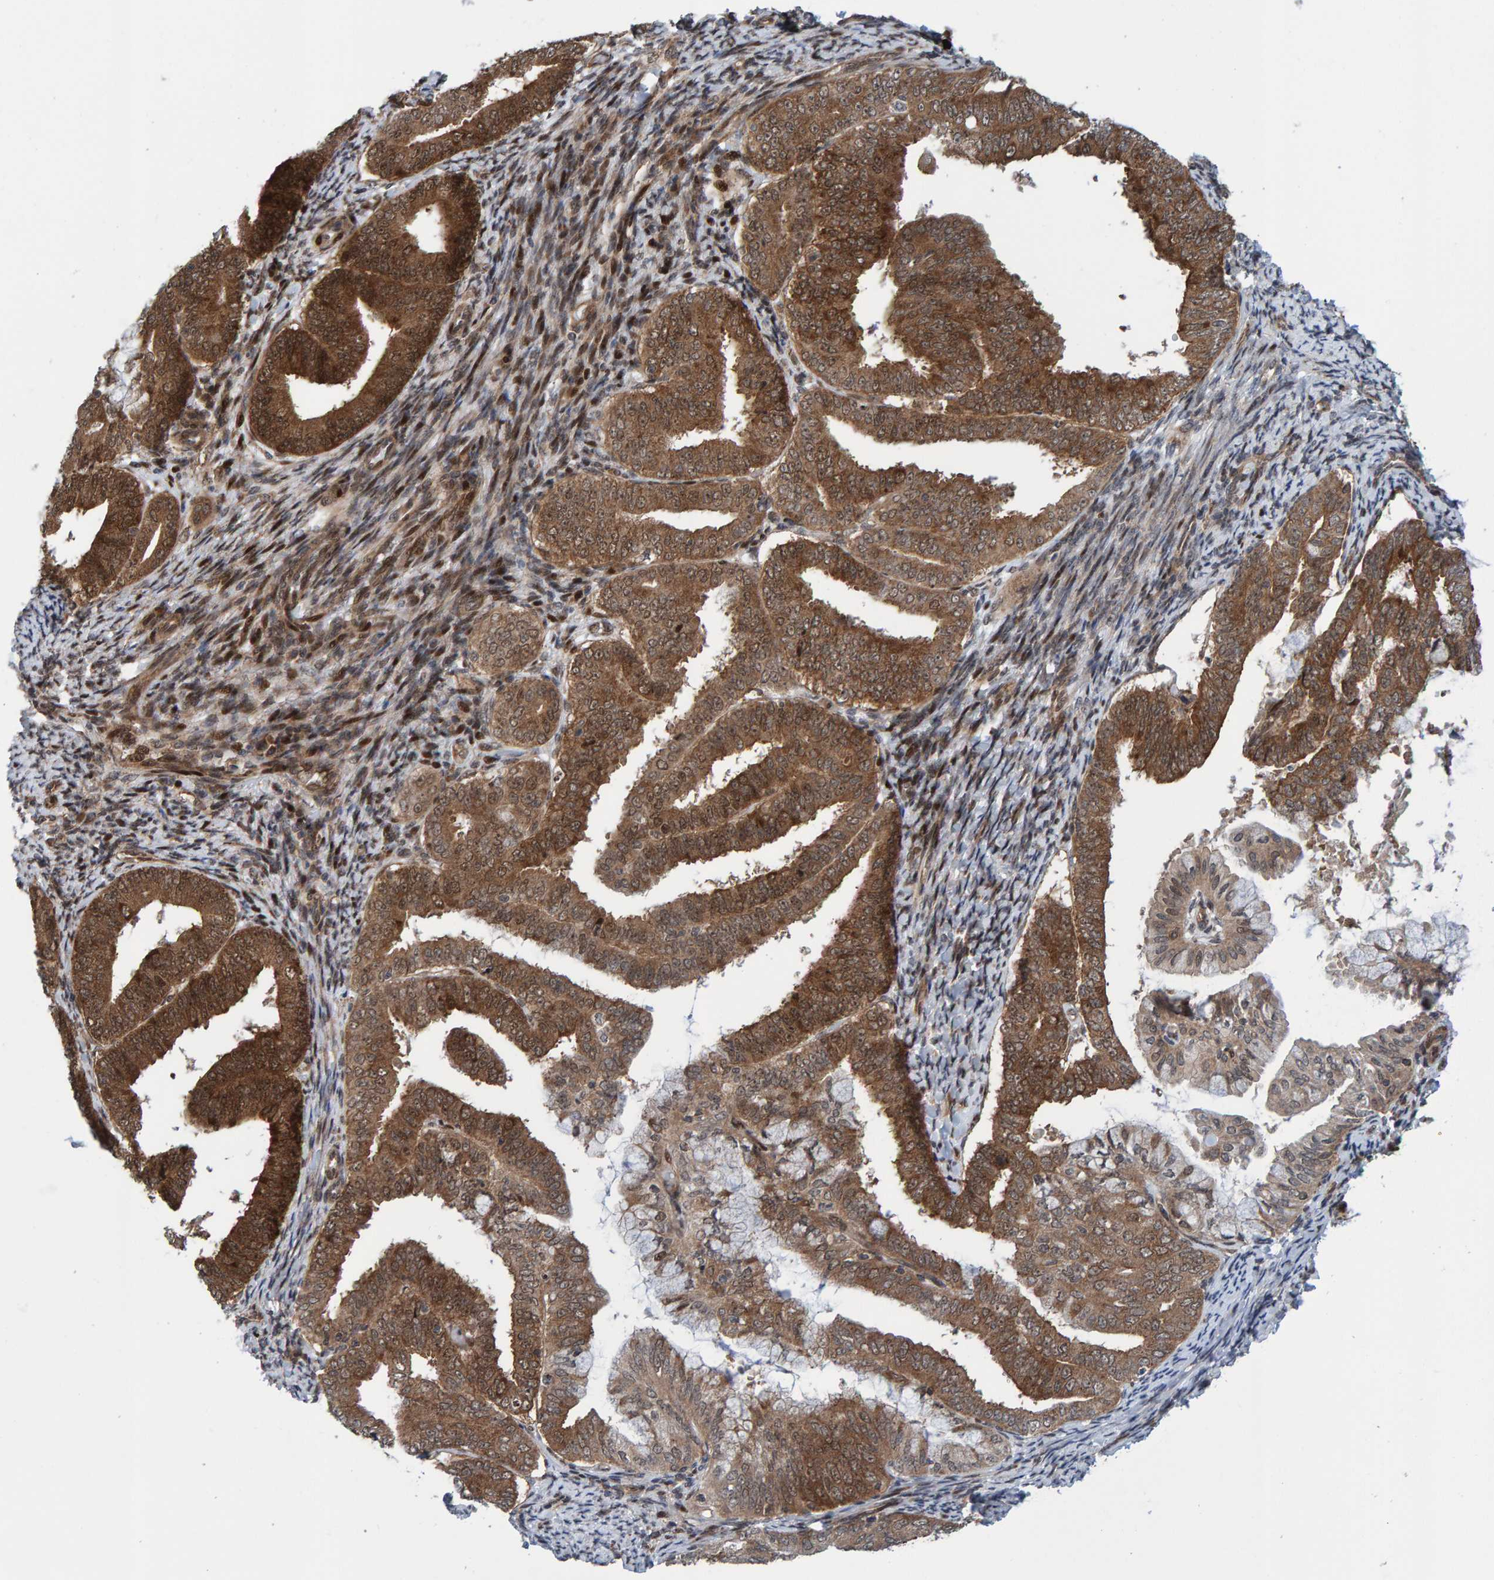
{"staining": {"intensity": "strong", "quantity": ">75%", "location": "cytoplasmic/membranous"}, "tissue": "endometrial cancer", "cell_type": "Tumor cells", "image_type": "cancer", "snomed": [{"axis": "morphology", "description": "Adenocarcinoma, NOS"}, {"axis": "topography", "description": "Endometrium"}], "caption": "An IHC micrograph of neoplastic tissue is shown. Protein staining in brown shows strong cytoplasmic/membranous positivity in adenocarcinoma (endometrial) within tumor cells. (DAB IHC with brightfield microscopy, high magnification).", "gene": "ZNF366", "patient": {"sex": "female", "age": 63}}